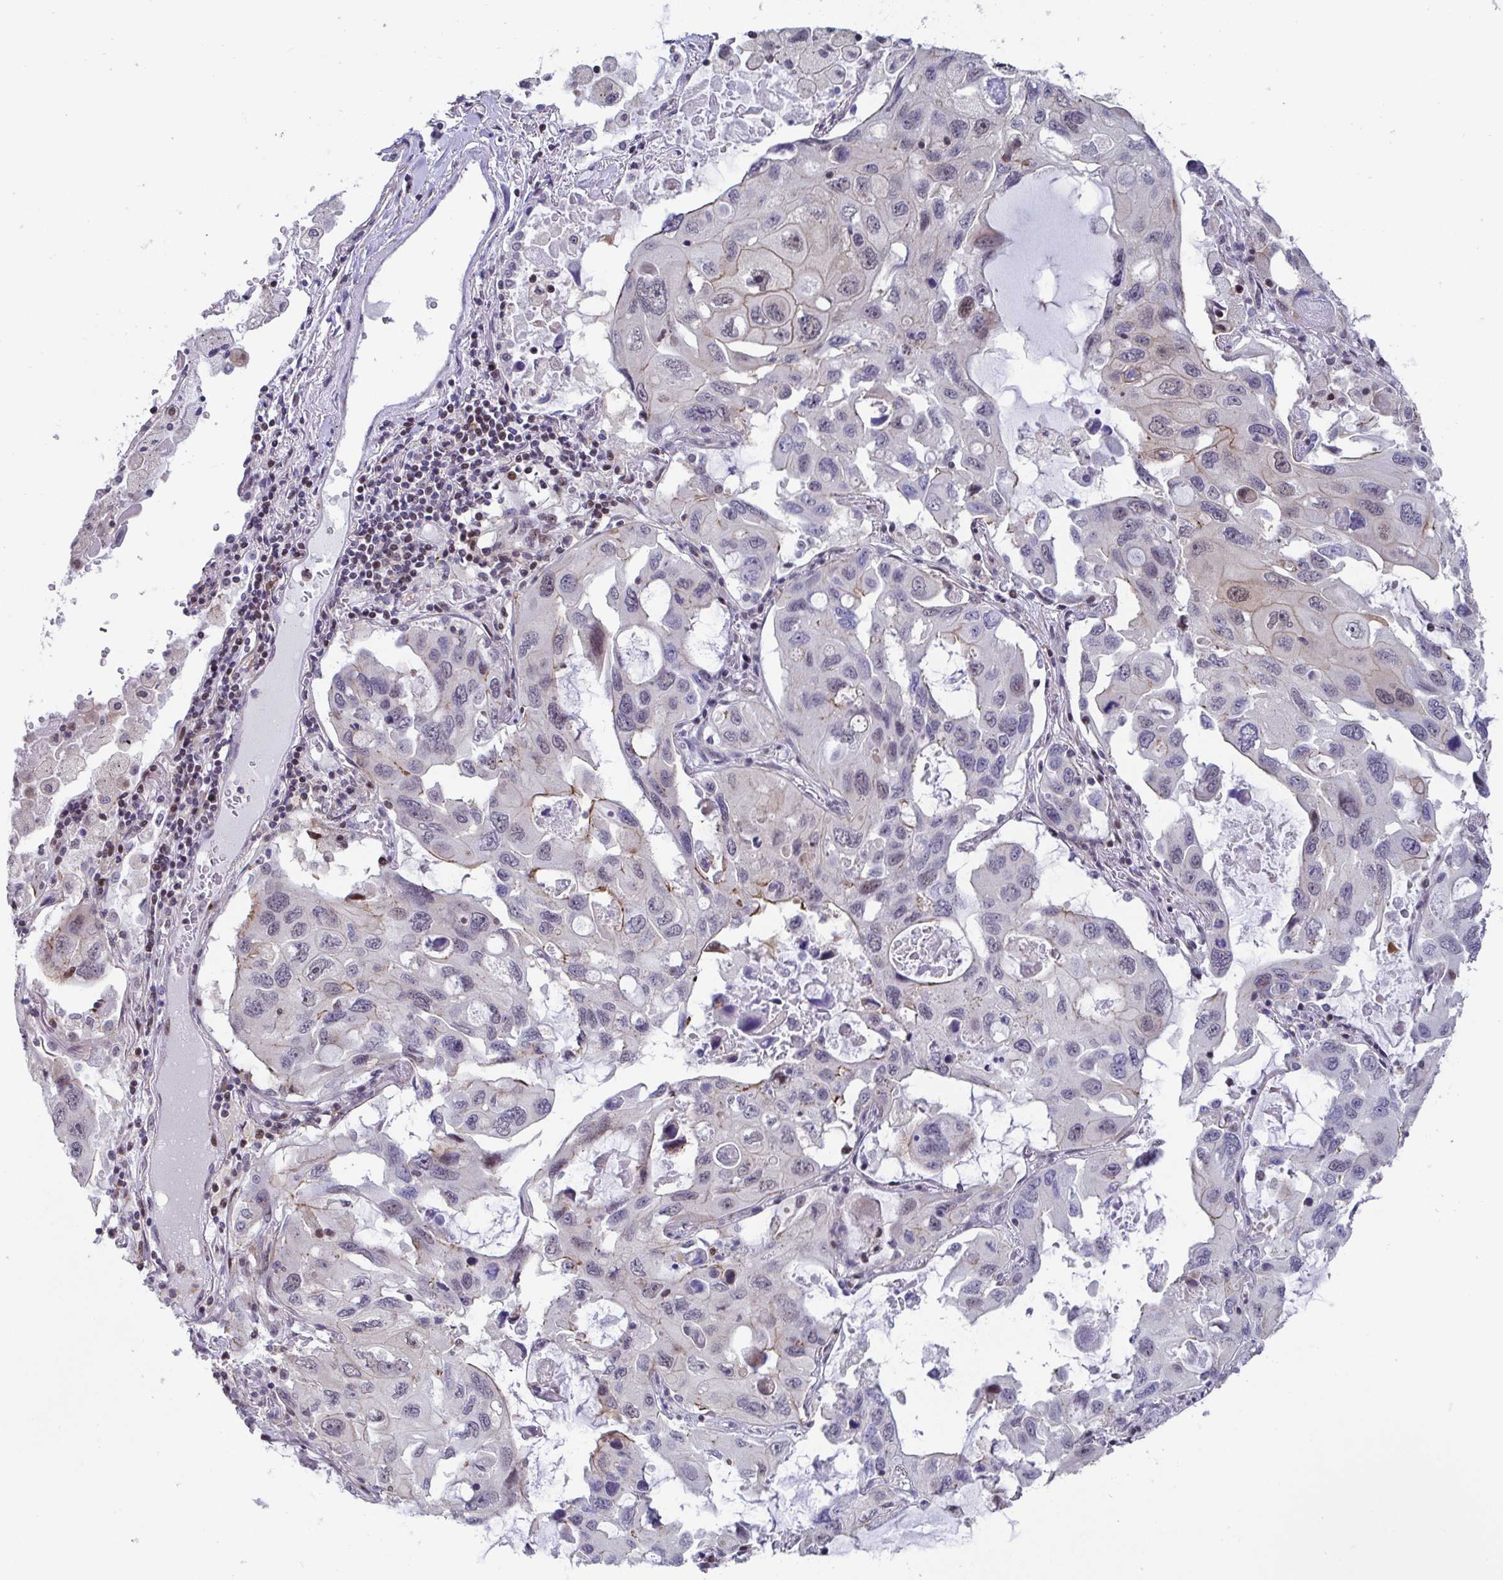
{"staining": {"intensity": "weak", "quantity": "<25%", "location": "cytoplasmic/membranous,nuclear"}, "tissue": "lung cancer", "cell_type": "Tumor cells", "image_type": "cancer", "snomed": [{"axis": "morphology", "description": "Squamous cell carcinoma, NOS"}, {"axis": "topography", "description": "Lung"}], "caption": "The photomicrograph displays no significant expression in tumor cells of lung squamous cell carcinoma.", "gene": "WDR72", "patient": {"sex": "female", "age": 73}}